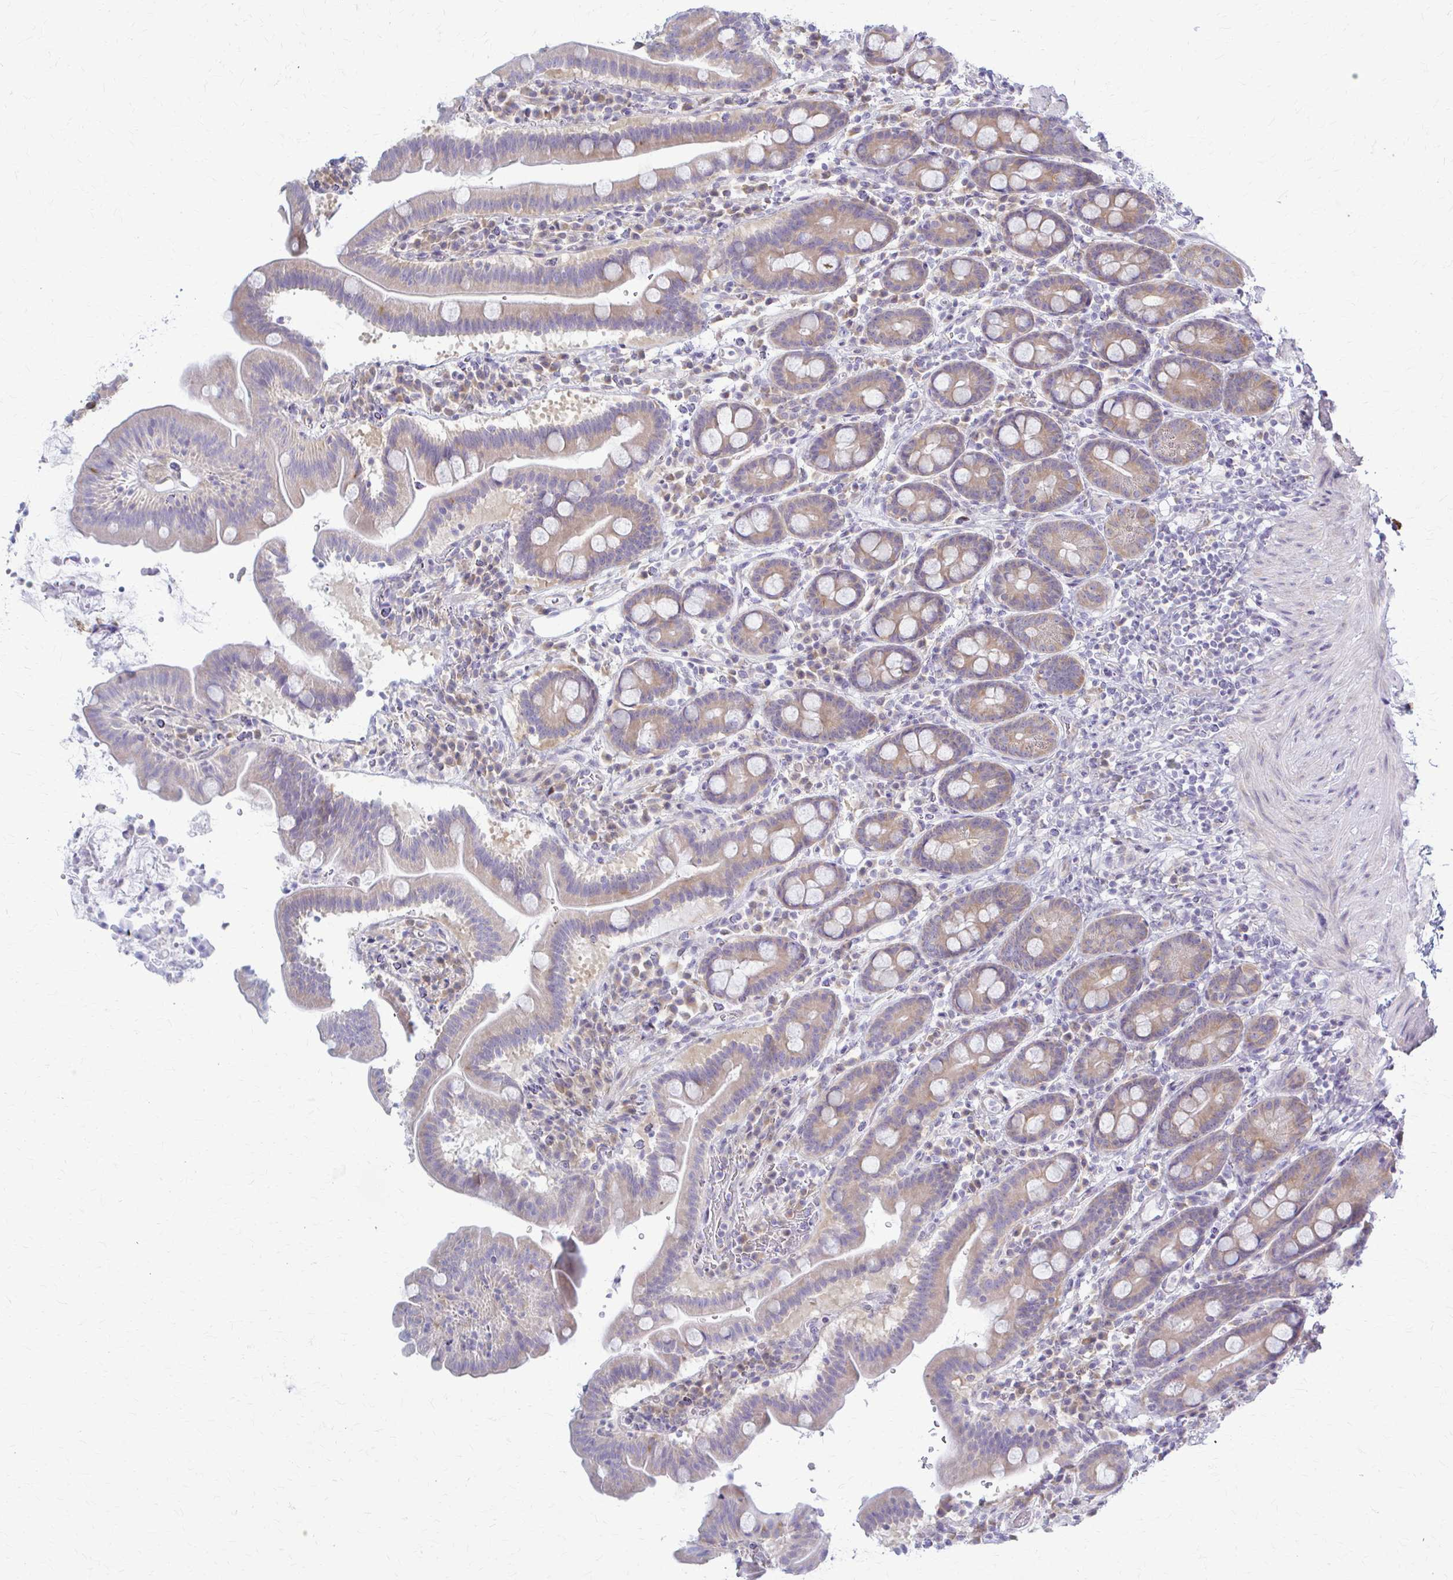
{"staining": {"intensity": "weak", "quantity": "25%-75%", "location": "cytoplasmic/membranous"}, "tissue": "small intestine", "cell_type": "Glandular cells", "image_type": "normal", "snomed": [{"axis": "morphology", "description": "Normal tissue, NOS"}, {"axis": "topography", "description": "Small intestine"}], "caption": "Immunohistochemistry (DAB) staining of benign human small intestine displays weak cytoplasmic/membranous protein expression in approximately 25%-75% of glandular cells.", "gene": "PRKRA", "patient": {"sex": "male", "age": 26}}